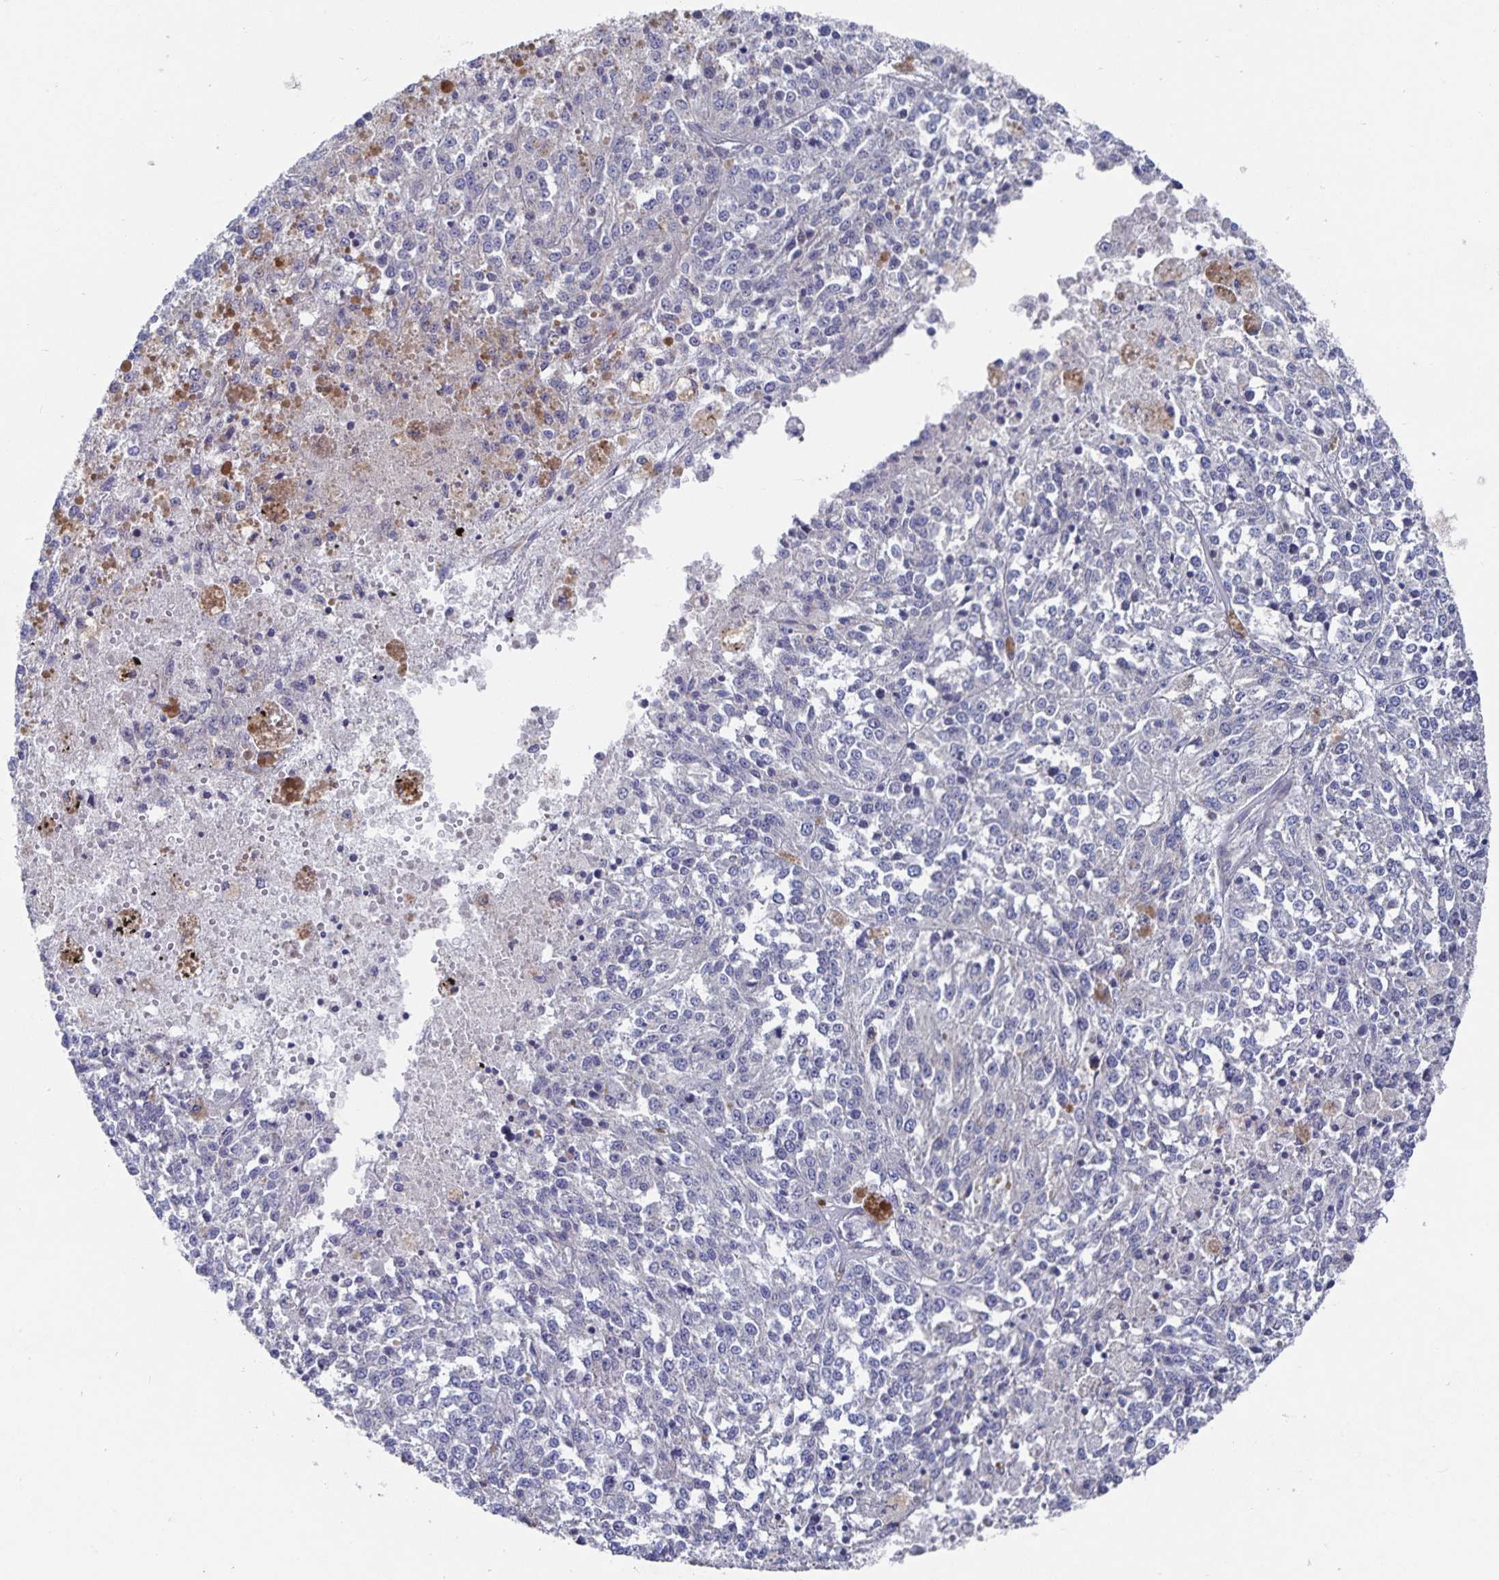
{"staining": {"intensity": "negative", "quantity": "none", "location": "none"}, "tissue": "melanoma", "cell_type": "Tumor cells", "image_type": "cancer", "snomed": [{"axis": "morphology", "description": "Malignant melanoma, Metastatic site"}, {"axis": "topography", "description": "Lymph node"}], "caption": "Tumor cells show no significant expression in melanoma.", "gene": "ZIK1", "patient": {"sex": "female", "age": 64}}